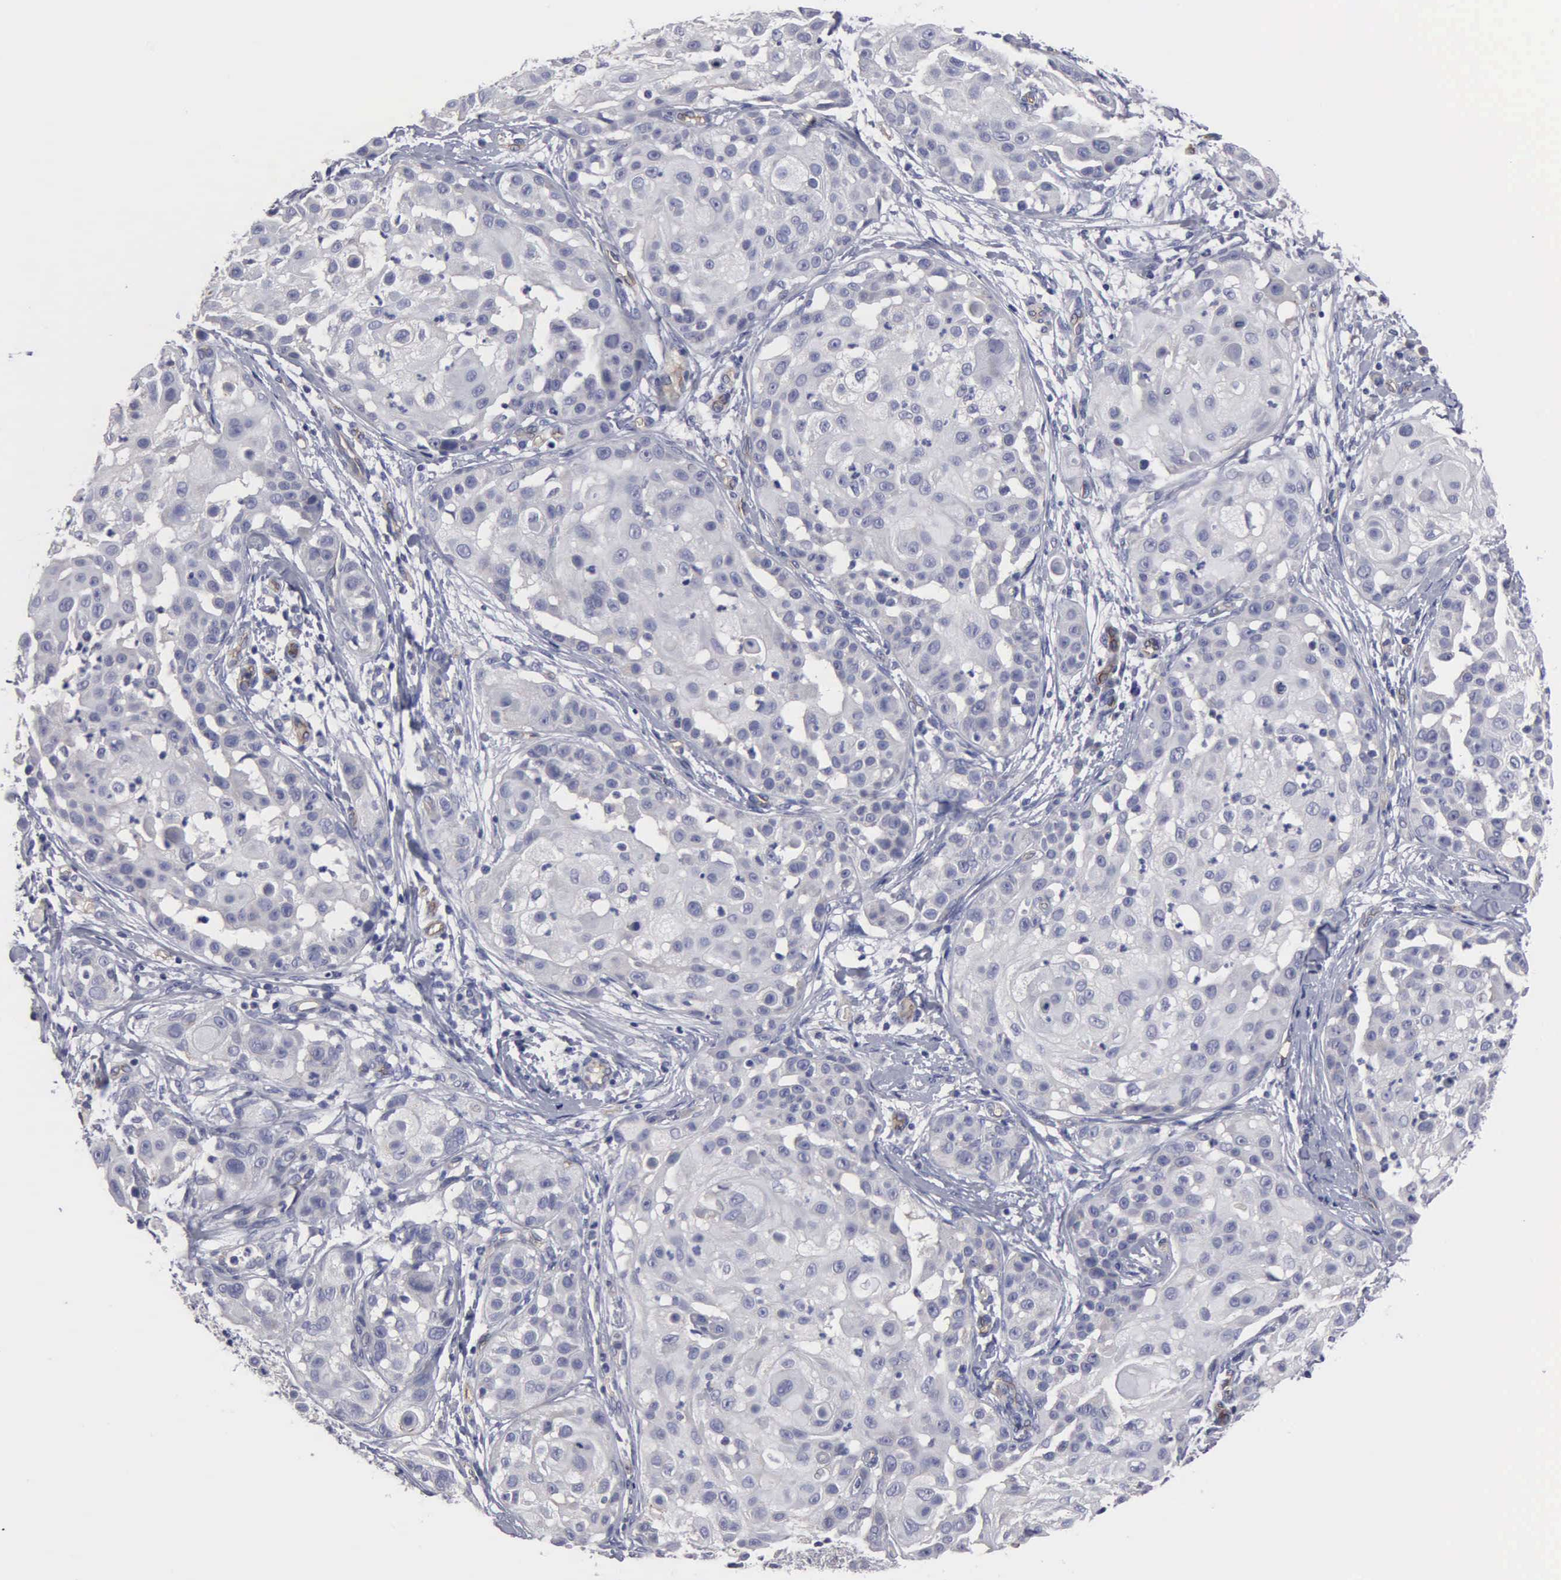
{"staining": {"intensity": "negative", "quantity": "none", "location": "none"}, "tissue": "skin cancer", "cell_type": "Tumor cells", "image_type": "cancer", "snomed": [{"axis": "morphology", "description": "Squamous cell carcinoma, NOS"}, {"axis": "topography", "description": "Skin"}], "caption": "Tumor cells are negative for protein expression in human skin cancer.", "gene": "RDX", "patient": {"sex": "female", "age": 57}}